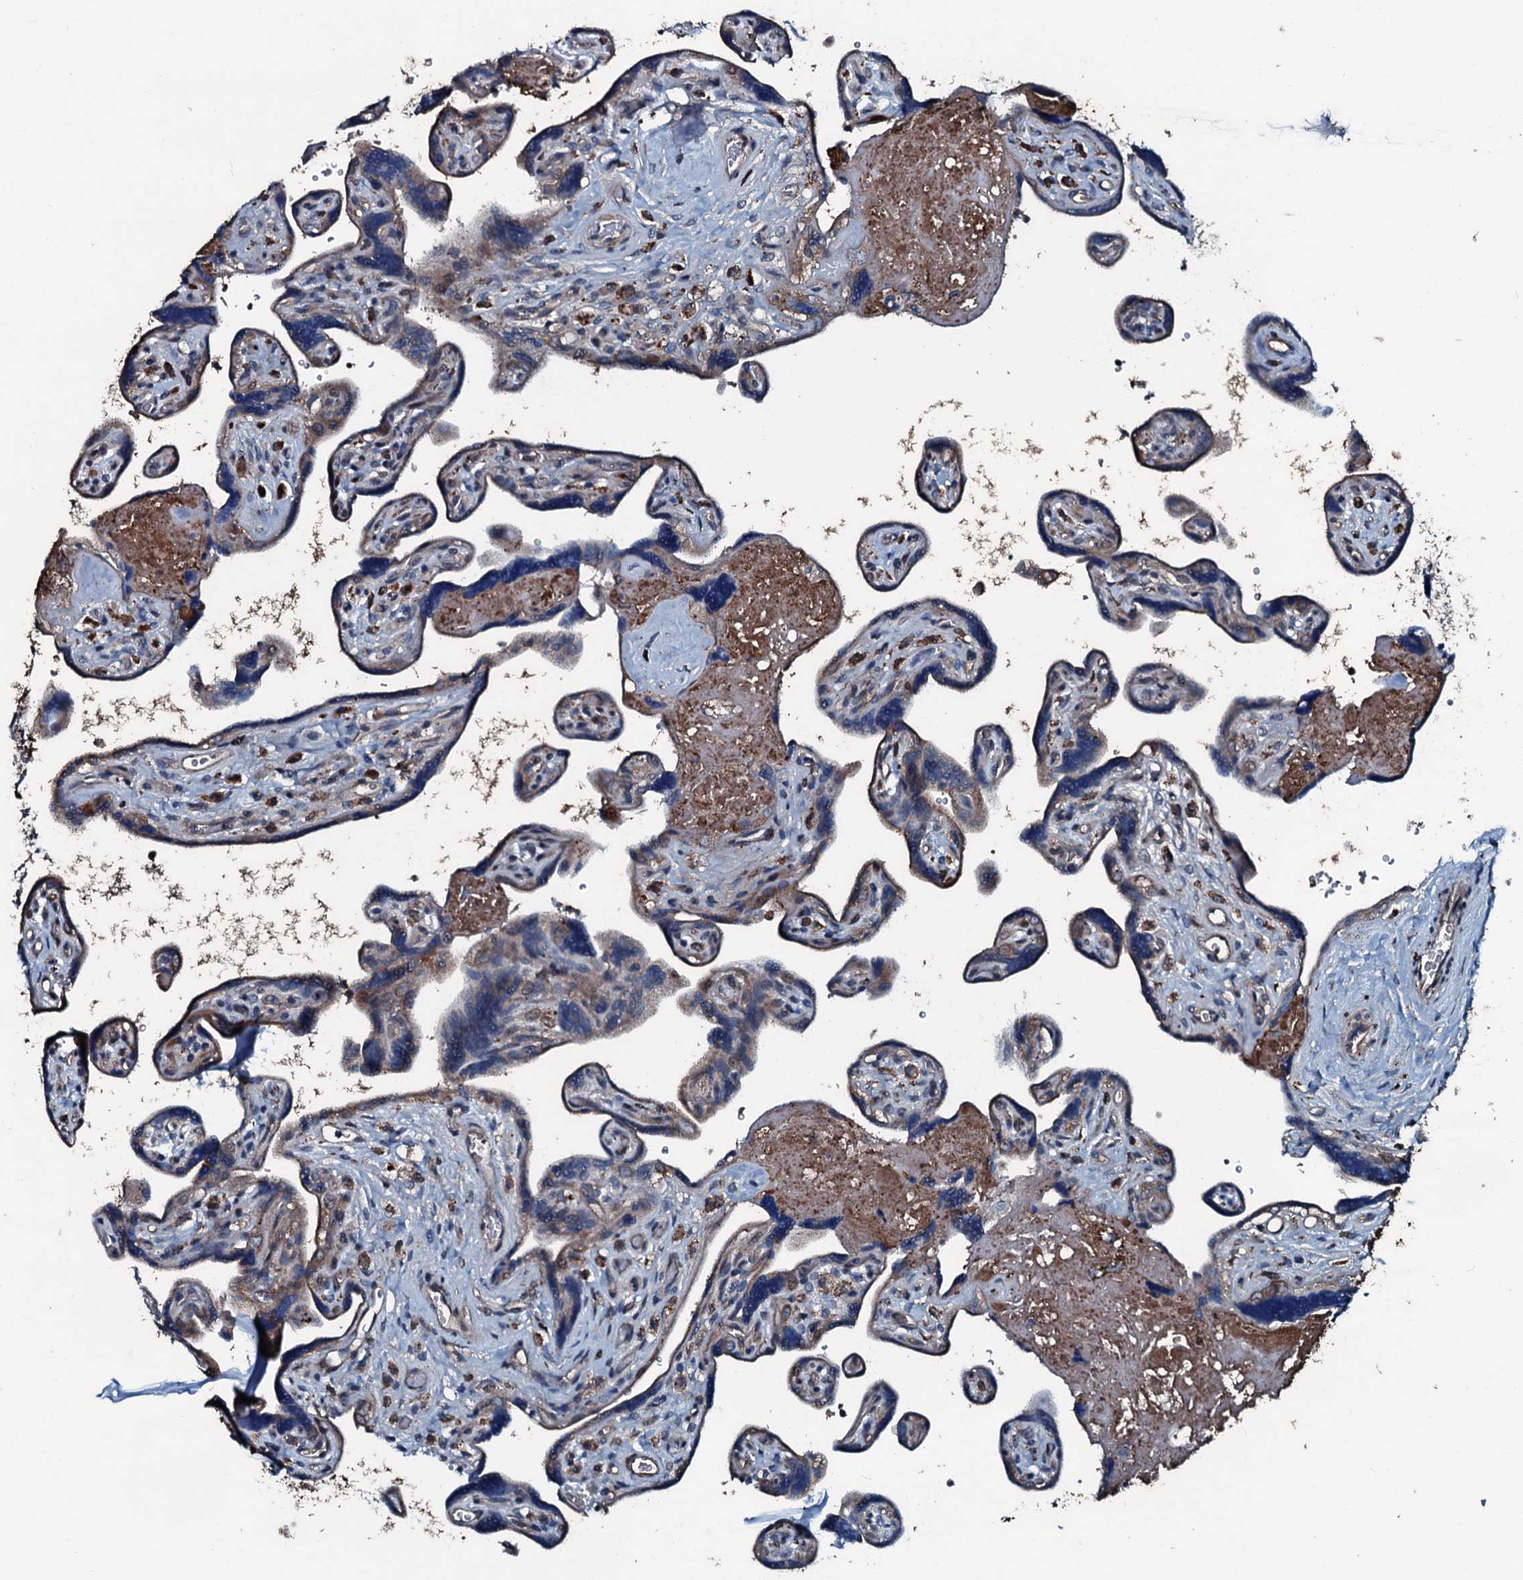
{"staining": {"intensity": "moderate", "quantity": "<25%", "location": "cytoplasmic/membranous"}, "tissue": "placenta", "cell_type": "Trophoblastic cells", "image_type": "normal", "snomed": [{"axis": "morphology", "description": "Normal tissue, NOS"}, {"axis": "topography", "description": "Placenta"}], "caption": "Unremarkable placenta exhibits moderate cytoplasmic/membranous positivity in about <25% of trophoblastic cells, visualized by immunohistochemistry.", "gene": "AARS1", "patient": {"sex": "female", "age": 39}}